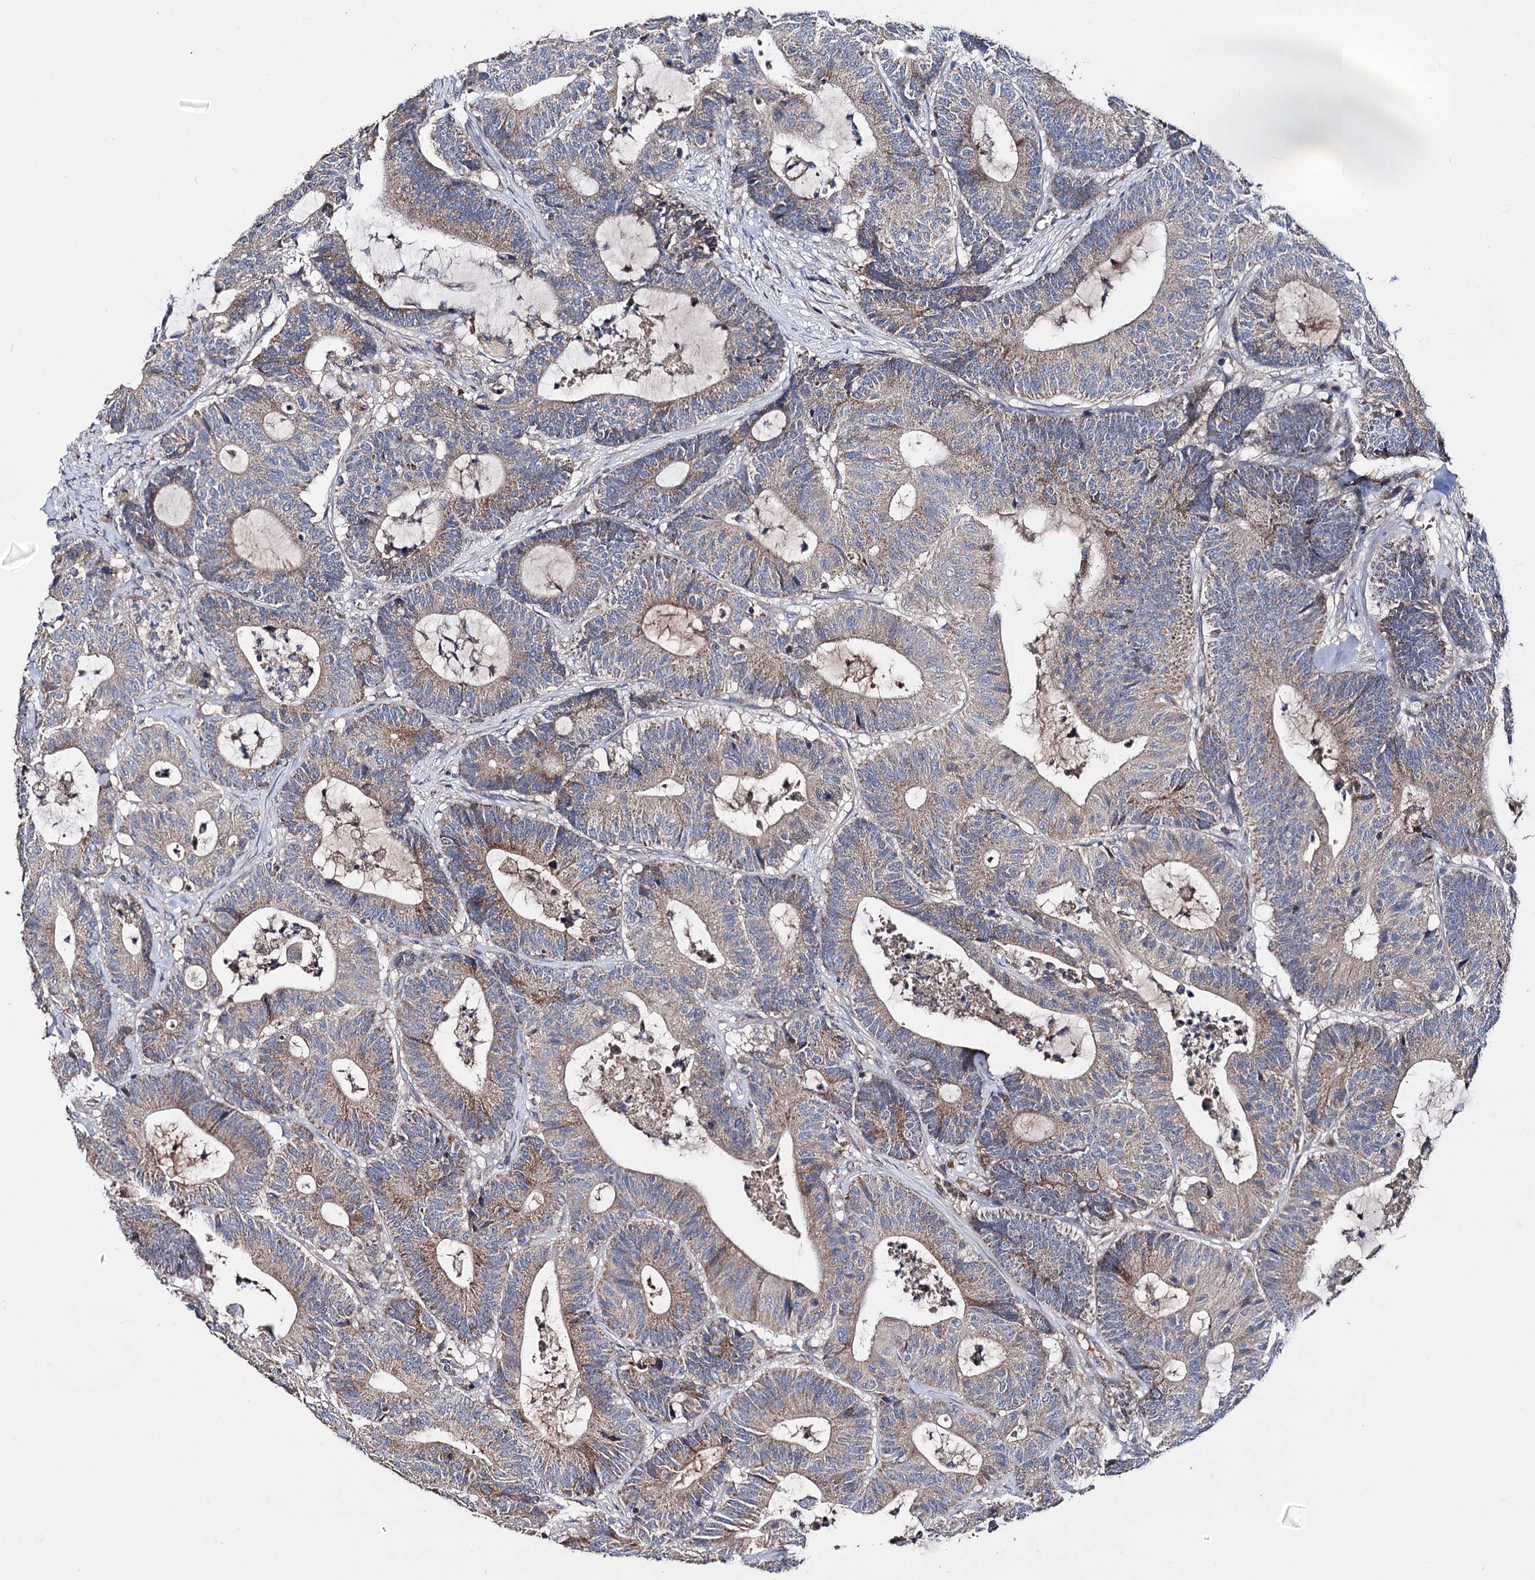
{"staining": {"intensity": "weak", "quantity": ">75%", "location": "cytoplasmic/membranous"}, "tissue": "colorectal cancer", "cell_type": "Tumor cells", "image_type": "cancer", "snomed": [{"axis": "morphology", "description": "Adenocarcinoma, NOS"}, {"axis": "topography", "description": "Colon"}], "caption": "Protein expression analysis of colorectal adenocarcinoma displays weak cytoplasmic/membranous expression in approximately >75% of tumor cells. (DAB = brown stain, brightfield microscopy at high magnification).", "gene": "CLPB", "patient": {"sex": "female", "age": 84}}